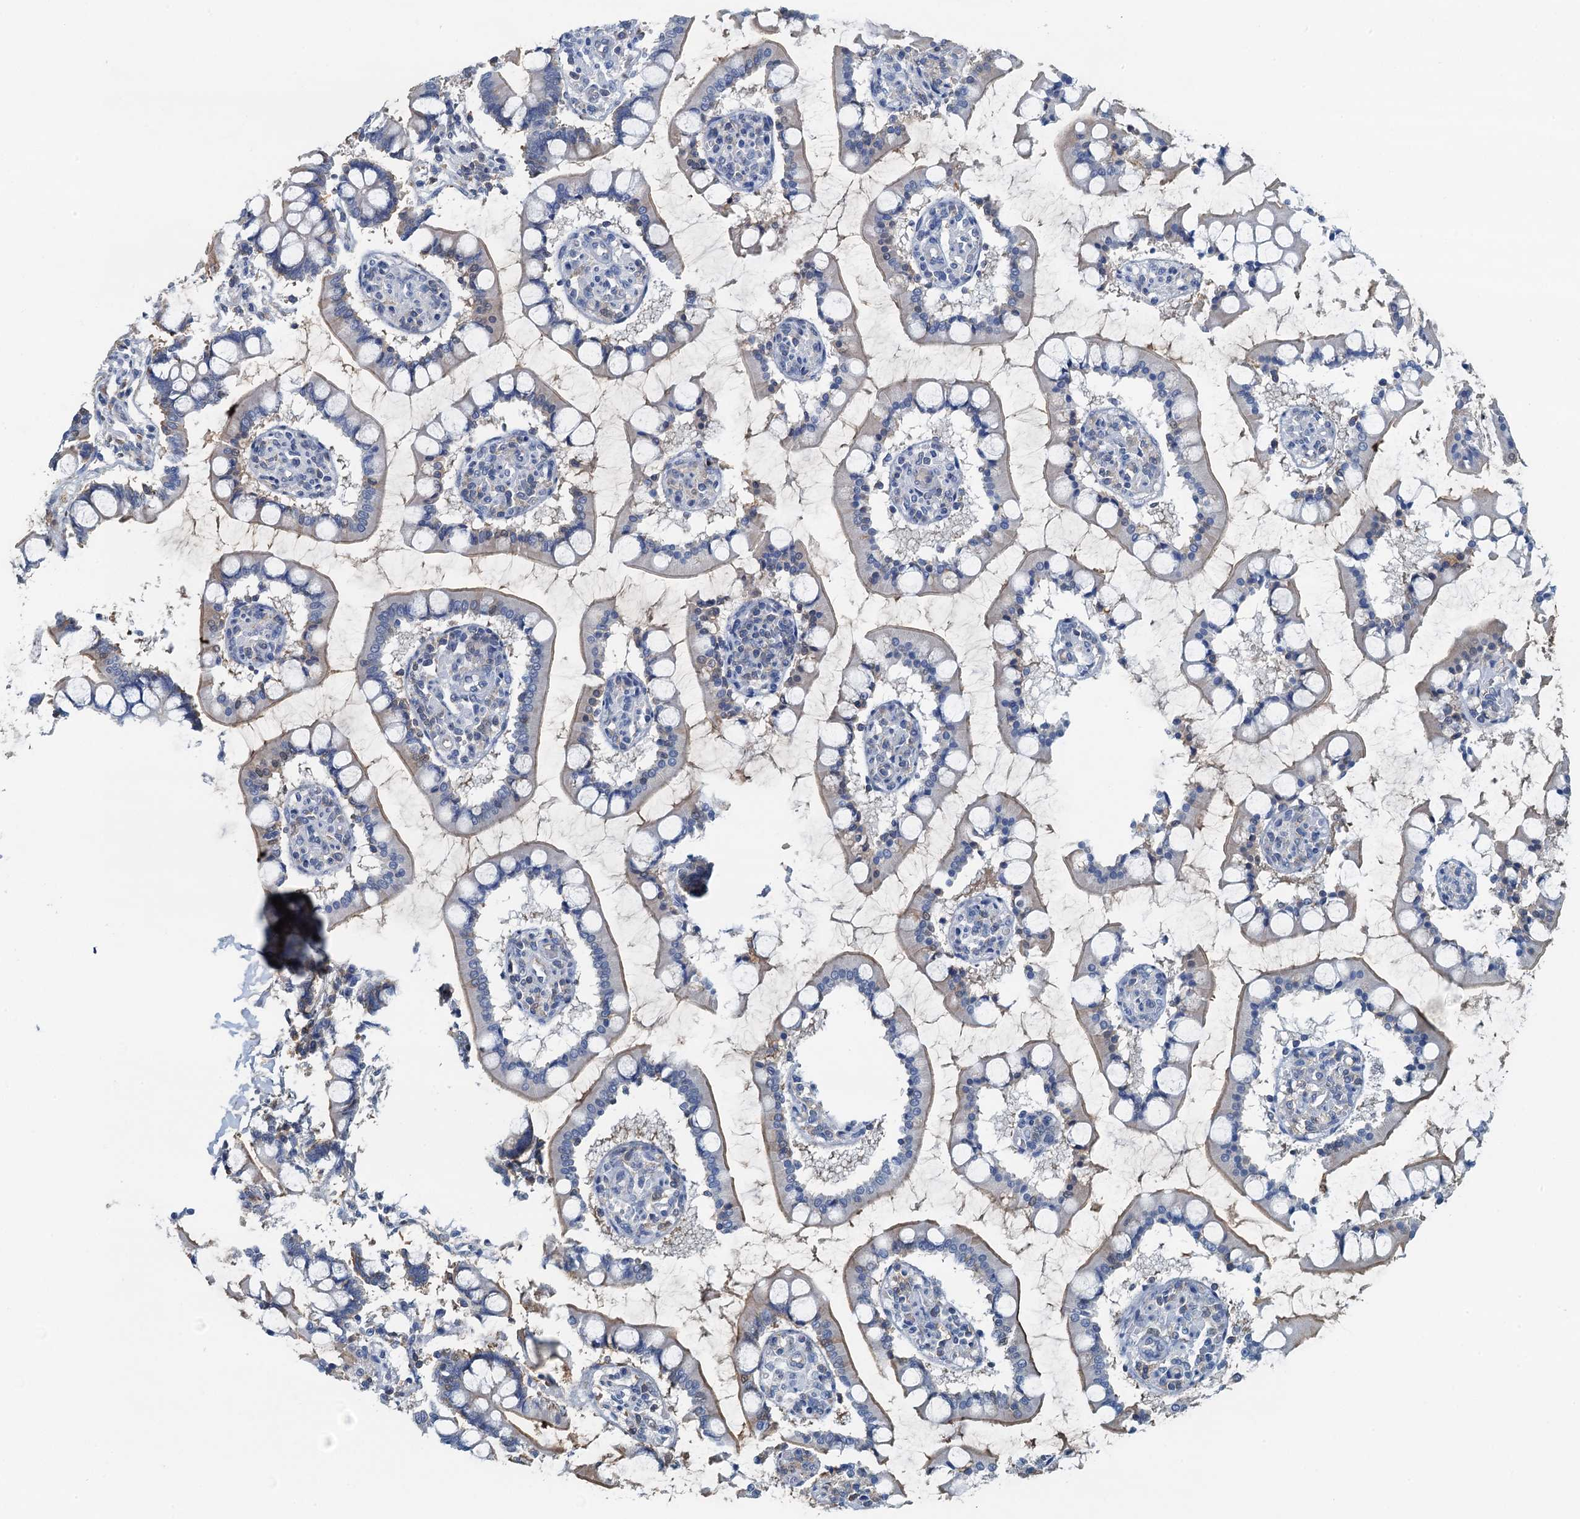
{"staining": {"intensity": "moderate", "quantity": "<25%", "location": "cytoplasmic/membranous"}, "tissue": "small intestine", "cell_type": "Glandular cells", "image_type": "normal", "snomed": [{"axis": "morphology", "description": "Normal tissue, NOS"}, {"axis": "topography", "description": "Small intestine"}], "caption": "A brown stain labels moderate cytoplasmic/membranous staining of a protein in glandular cells of unremarkable human small intestine.", "gene": "LSM14B", "patient": {"sex": "male", "age": 52}}